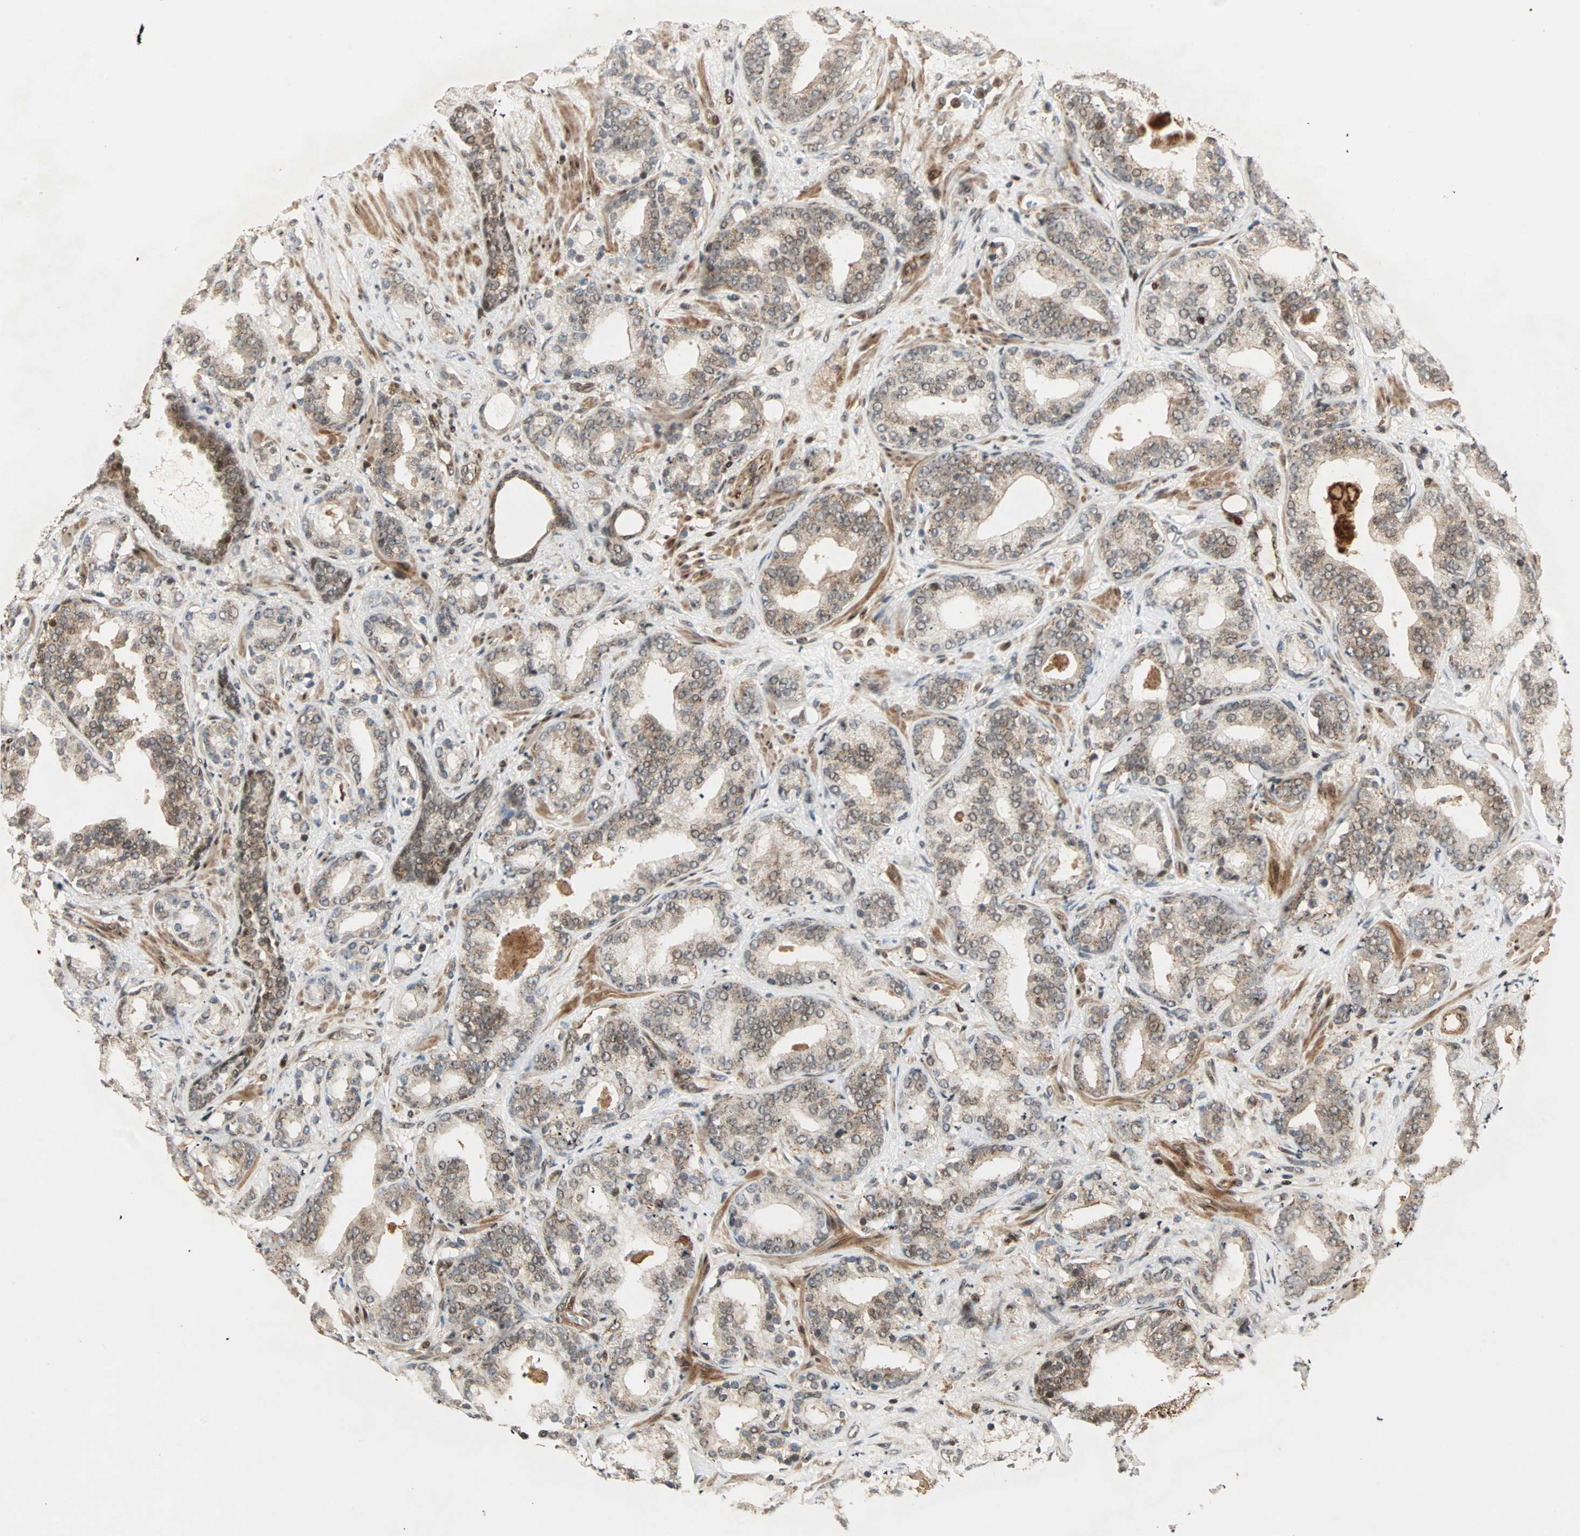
{"staining": {"intensity": "moderate", "quantity": ">75%", "location": "cytoplasmic/membranous,nuclear"}, "tissue": "prostate cancer", "cell_type": "Tumor cells", "image_type": "cancer", "snomed": [{"axis": "morphology", "description": "Adenocarcinoma, Low grade"}, {"axis": "topography", "description": "Prostate"}], "caption": "The immunohistochemical stain highlights moderate cytoplasmic/membranous and nuclear expression in tumor cells of prostate adenocarcinoma (low-grade) tissue.", "gene": "ZBED9", "patient": {"sex": "male", "age": 63}}